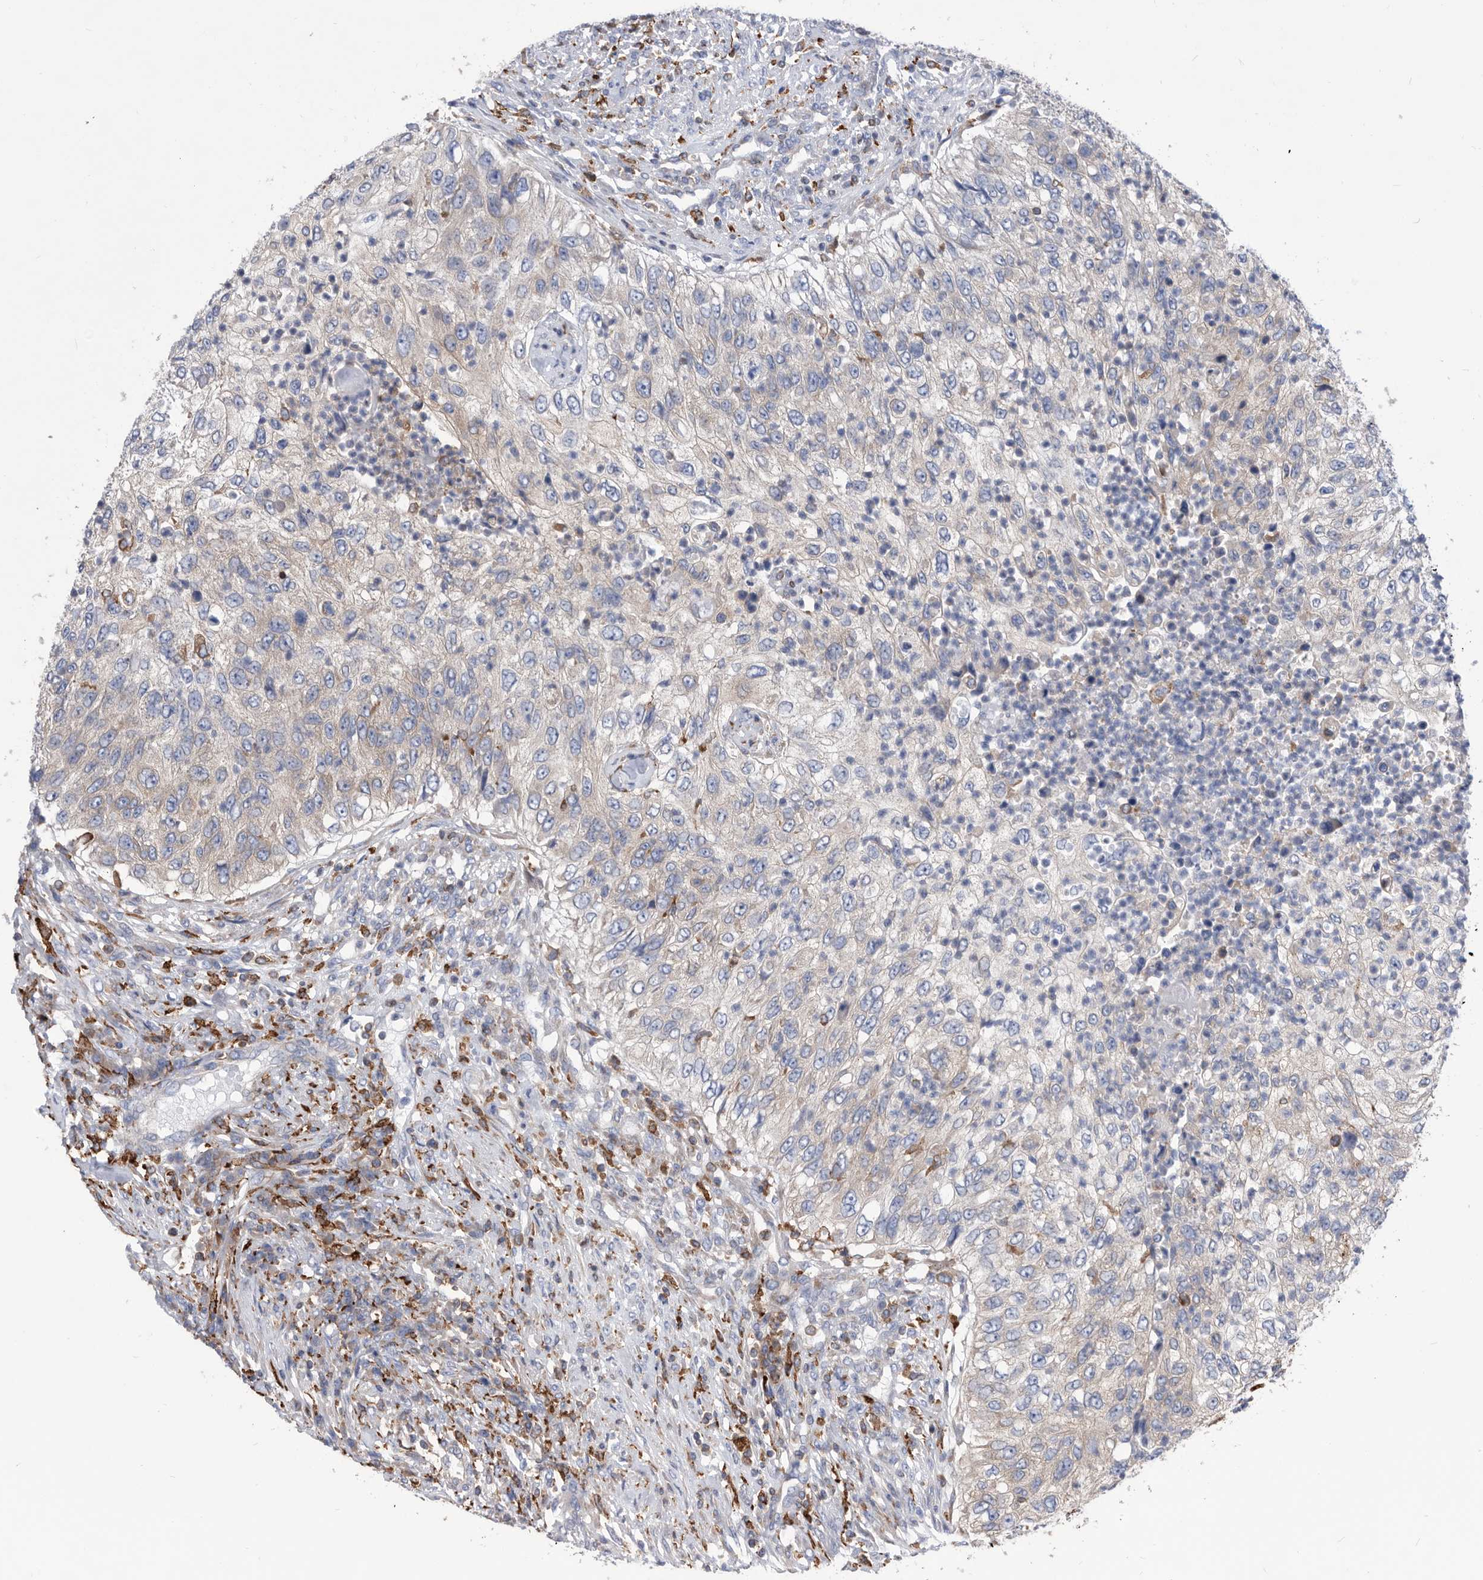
{"staining": {"intensity": "weak", "quantity": "<25%", "location": "cytoplasmic/membranous"}, "tissue": "urothelial cancer", "cell_type": "Tumor cells", "image_type": "cancer", "snomed": [{"axis": "morphology", "description": "Urothelial carcinoma, High grade"}, {"axis": "topography", "description": "Urinary bladder"}], "caption": "DAB (3,3'-diaminobenzidine) immunohistochemical staining of human urothelial cancer reveals no significant positivity in tumor cells. (Brightfield microscopy of DAB IHC at high magnification).", "gene": "SMG7", "patient": {"sex": "female", "age": 60}}